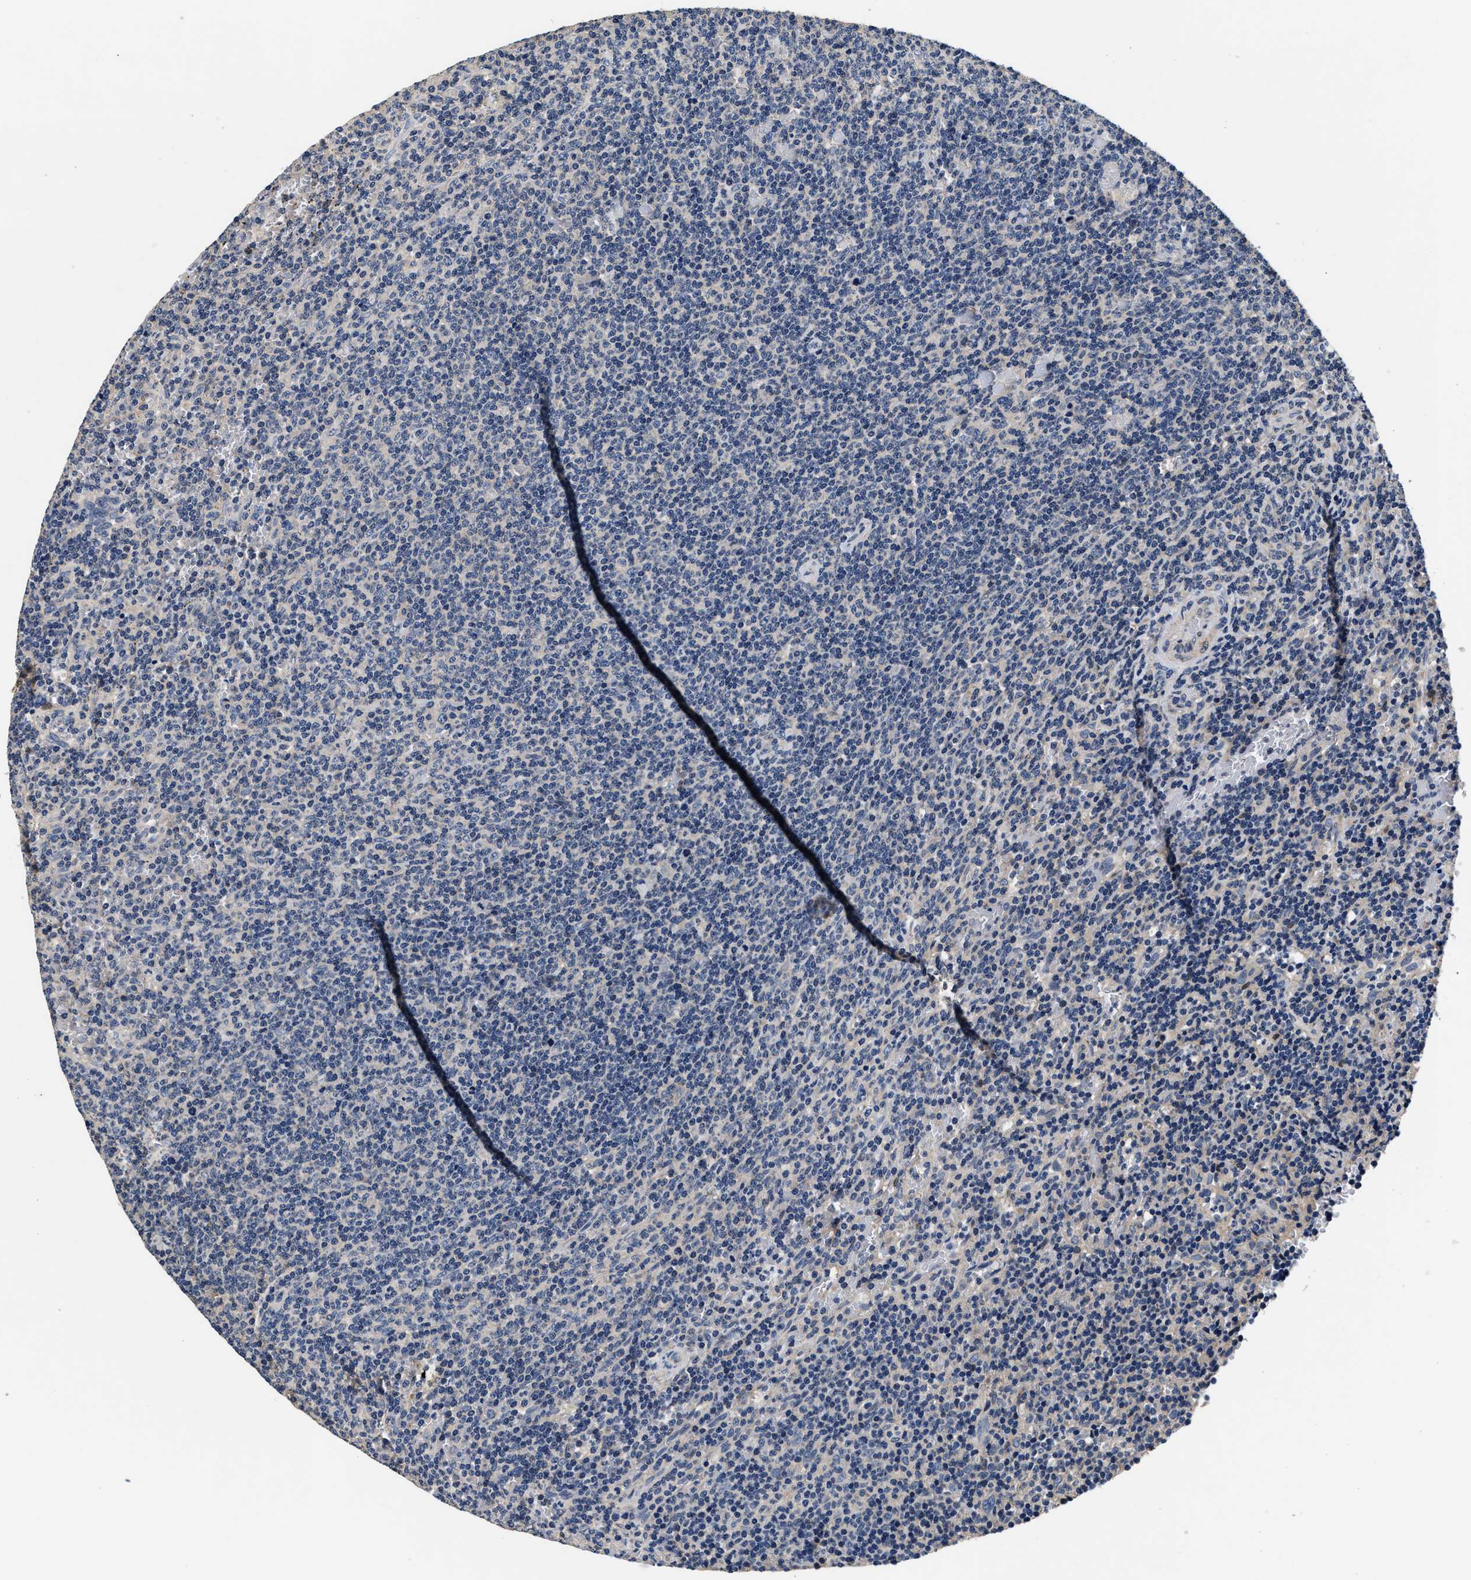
{"staining": {"intensity": "negative", "quantity": "none", "location": "none"}, "tissue": "lymphoma", "cell_type": "Tumor cells", "image_type": "cancer", "snomed": [{"axis": "morphology", "description": "Malignant lymphoma, non-Hodgkin's type, Low grade"}, {"axis": "topography", "description": "Spleen"}], "caption": "A histopathology image of human malignant lymphoma, non-Hodgkin's type (low-grade) is negative for staining in tumor cells.", "gene": "ANKIB1", "patient": {"sex": "female", "age": 50}}